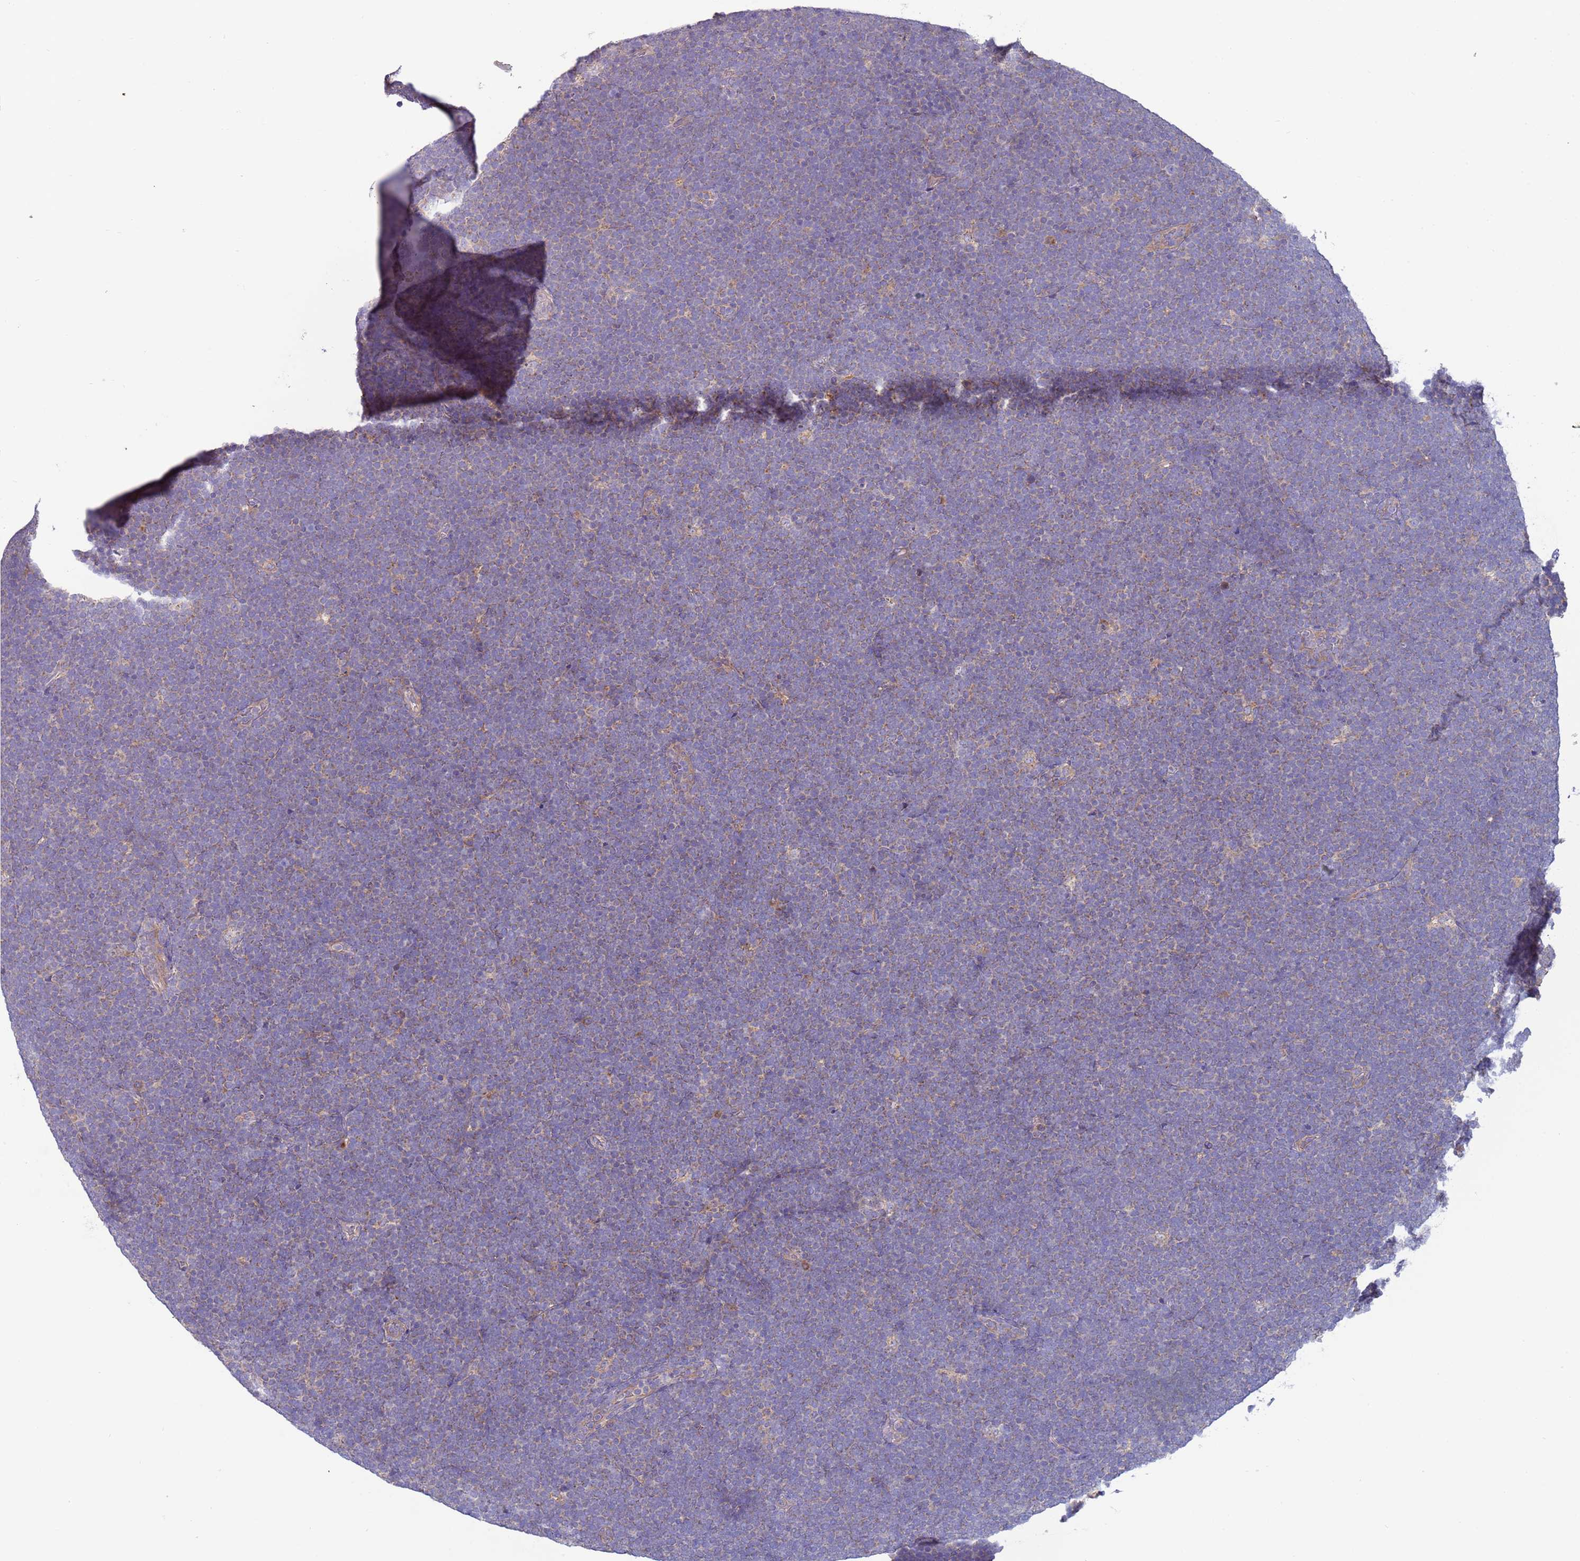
{"staining": {"intensity": "weak", "quantity": "<25%", "location": "cytoplasmic/membranous"}, "tissue": "lymphoma", "cell_type": "Tumor cells", "image_type": "cancer", "snomed": [{"axis": "morphology", "description": "Malignant lymphoma, non-Hodgkin's type, High grade"}, {"axis": "topography", "description": "Lymph node"}], "caption": "A high-resolution photomicrograph shows immunohistochemistry (IHC) staining of lymphoma, which exhibits no significant staining in tumor cells.", "gene": "UQCRQ", "patient": {"sex": "male", "age": 13}}